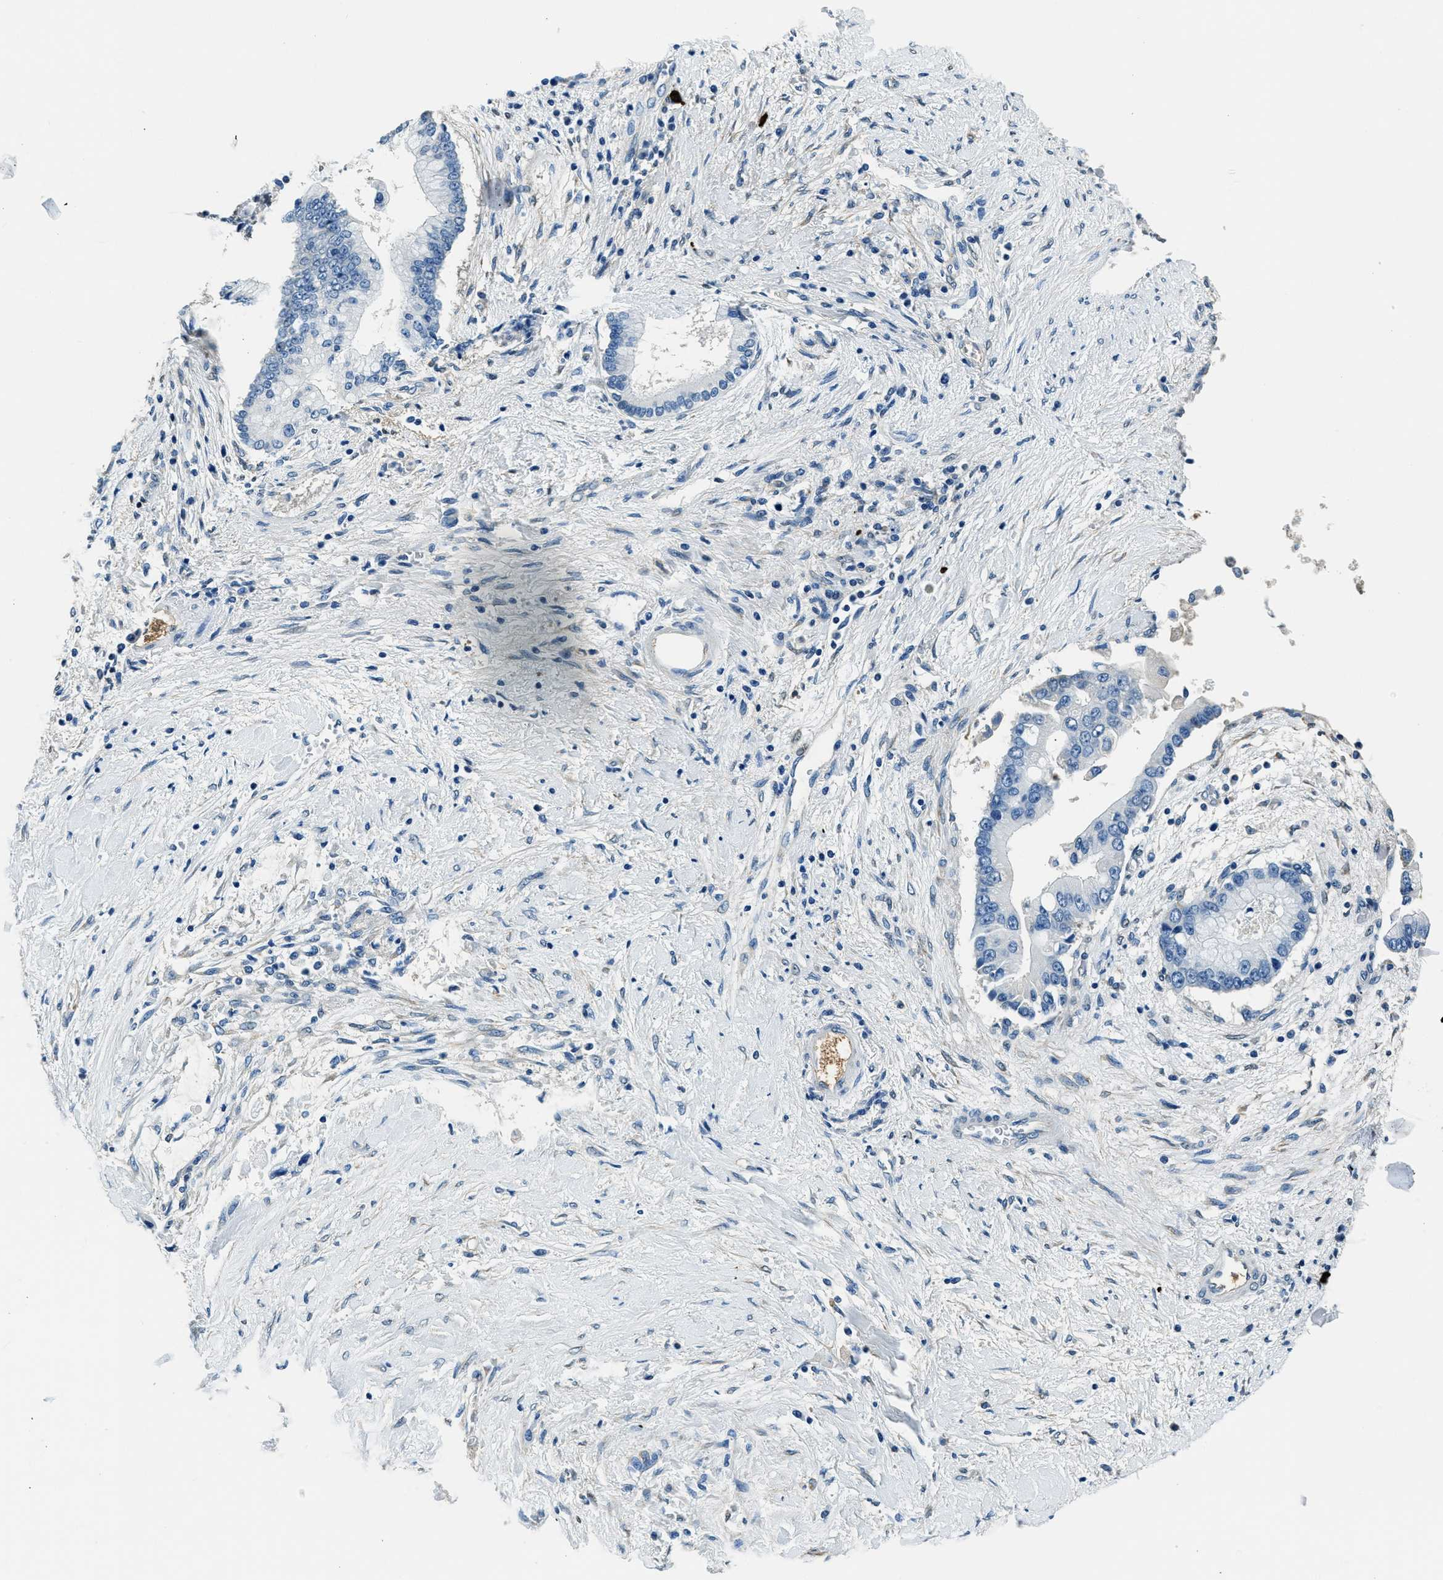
{"staining": {"intensity": "negative", "quantity": "none", "location": "none"}, "tissue": "liver cancer", "cell_type": "Tumor cells", "image_type": "cancer", "snomed": [{"axis": "morphology", "description": "Cholangiocarcinoma"}, {"axis": "topography", "description": "Liver"}], "caption": "This is an IHC photomicrograph of human liver cancer (cholangiocarcinoma). There is no expression in tumor cells.", "gene": "TMEM186", "patient": {"sex": "male", "age": 50}}